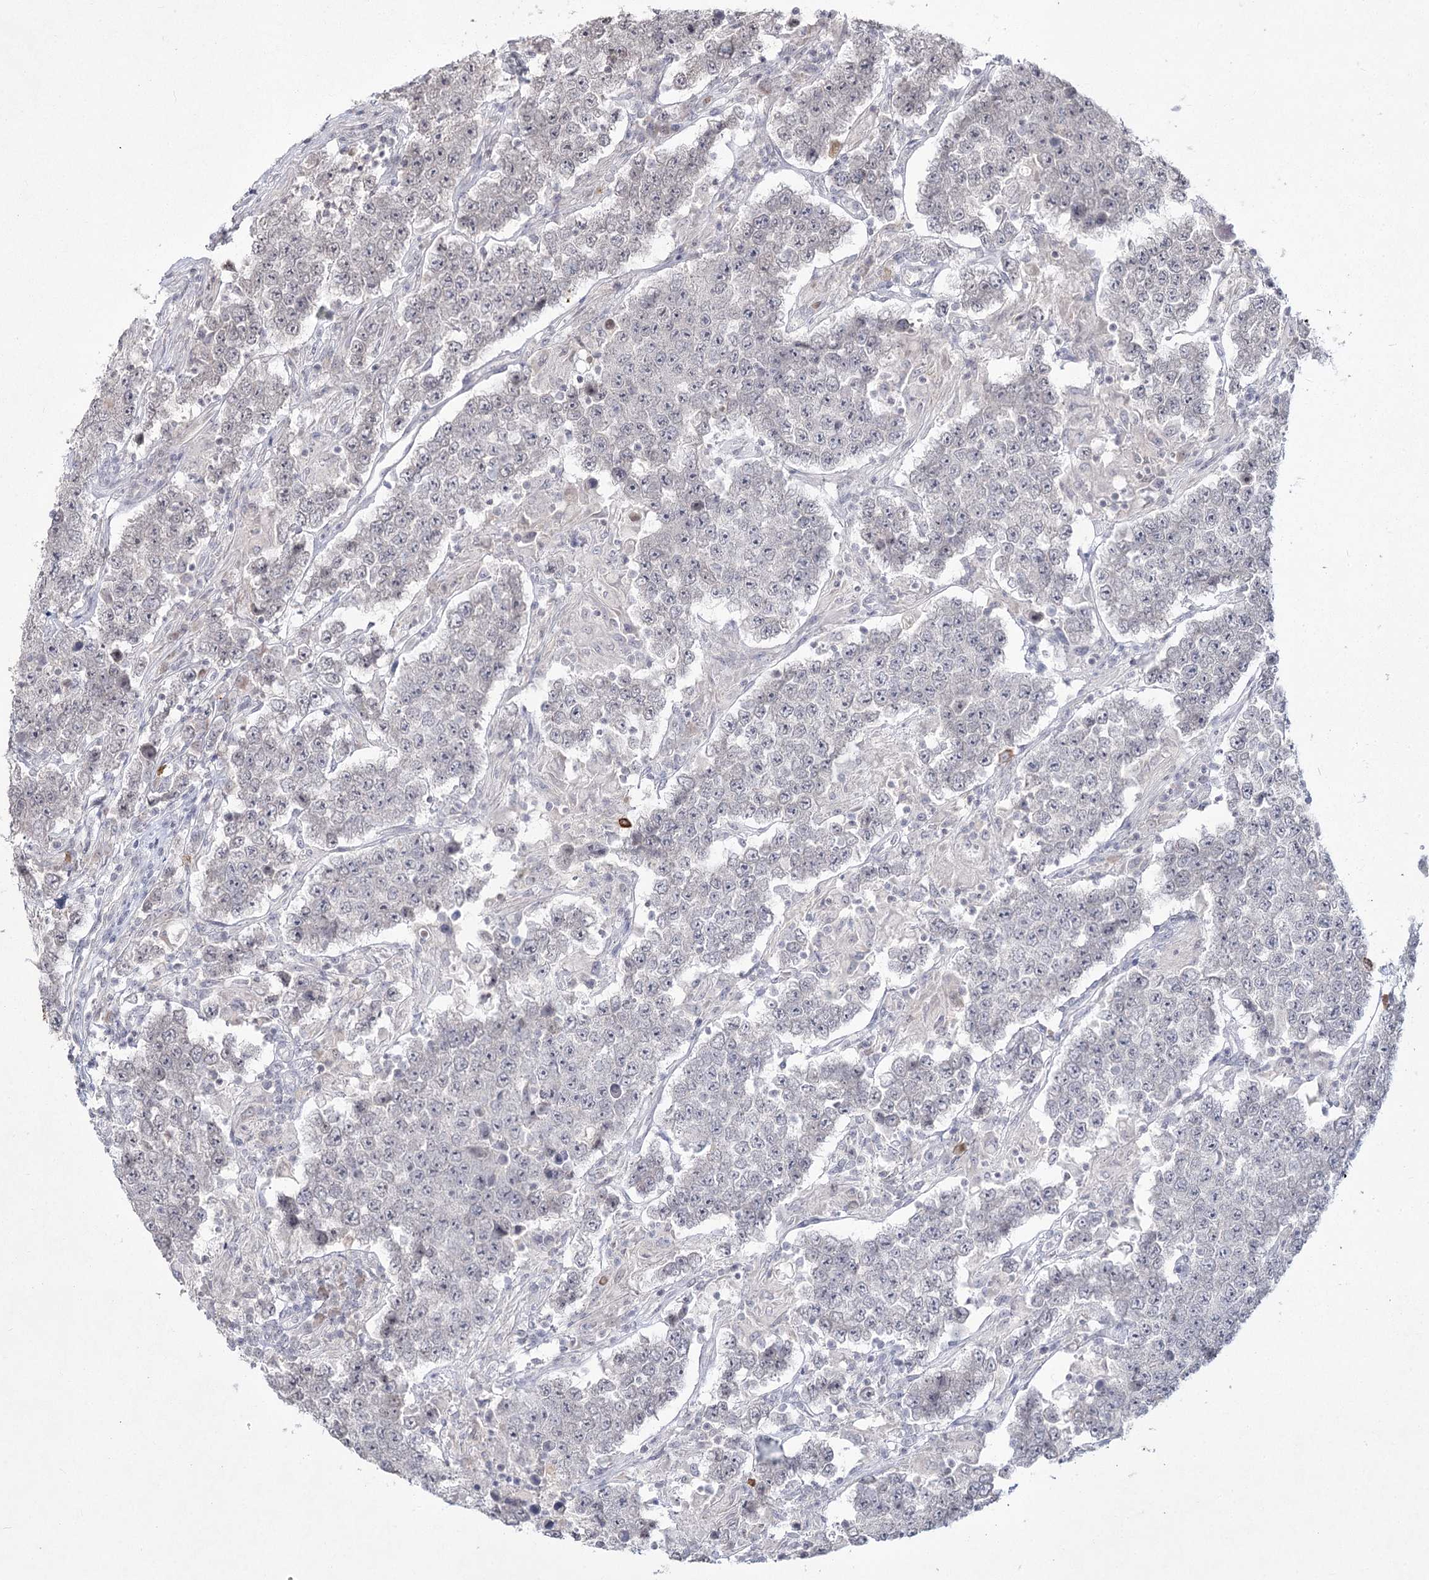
{"staining": {"intensity": "negative", "quantity": "none", "location": "none"}, "tissue": "testis cancer", "cell_type": "Tumor cells", "image_type": "cancer", "snomed": [{"axis": "morphology", "description": "Normal tissue, NOS"}, {"axis": "morphology", "description": "Urothelial carcinoma, High grade"}, {"axis": "morphology", "description": "Seminoma, NOS"}, {"axis": "morphology", "description": "Carcinoma, Embryonal, NOS"}, {"axis": "topography", "description": "Urinary bladder"}, {"axis": "topography", "description": "Testis"}], "caption": "Immunohistochemical staining of human seminoma (testis) reveals no significant positivity in tumor cells.", "gene": "LY6G5C", "patient": {"sex": "male", "age": 41}}